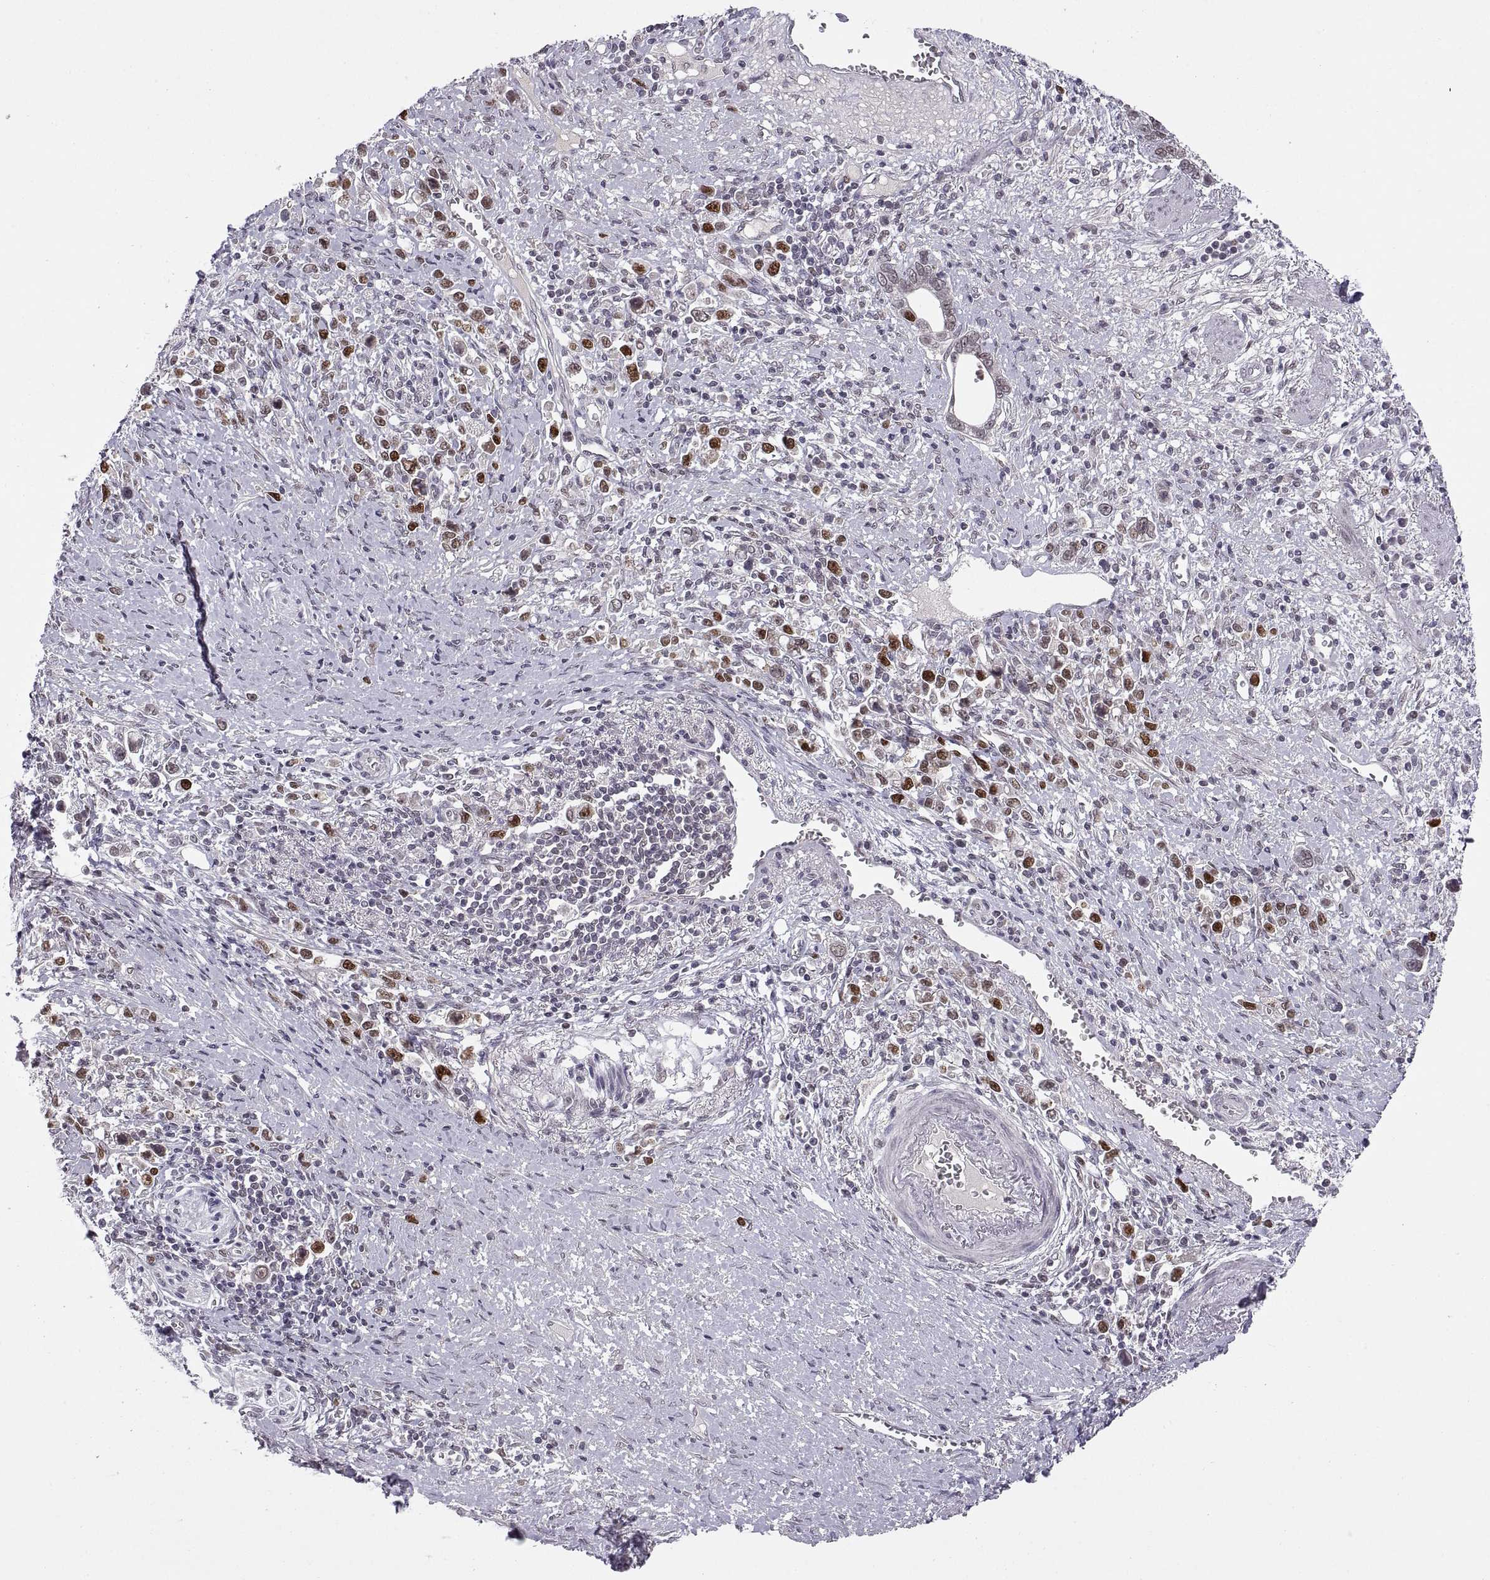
{"staining": {"intensity": "strong", "quantity": "<25%", "location": "nuclear"}, "tissue": "stomach cancer", "cell_type": "Tumor cells", "image_type": "cancer", "snomed": [{"axis": "morphology", "description": "Adenocarcinoma, NOS"}, {"axis": "topography", "description": "Stomach"}], "caption": "Immunohistochemical staining of stomach cancer (adenocarcinoma) reveals strong nuclear protein expression in approximately <25% of tumor cells.", "gene": "CHFR", "patient": {"sex": "male", "age": 63}}